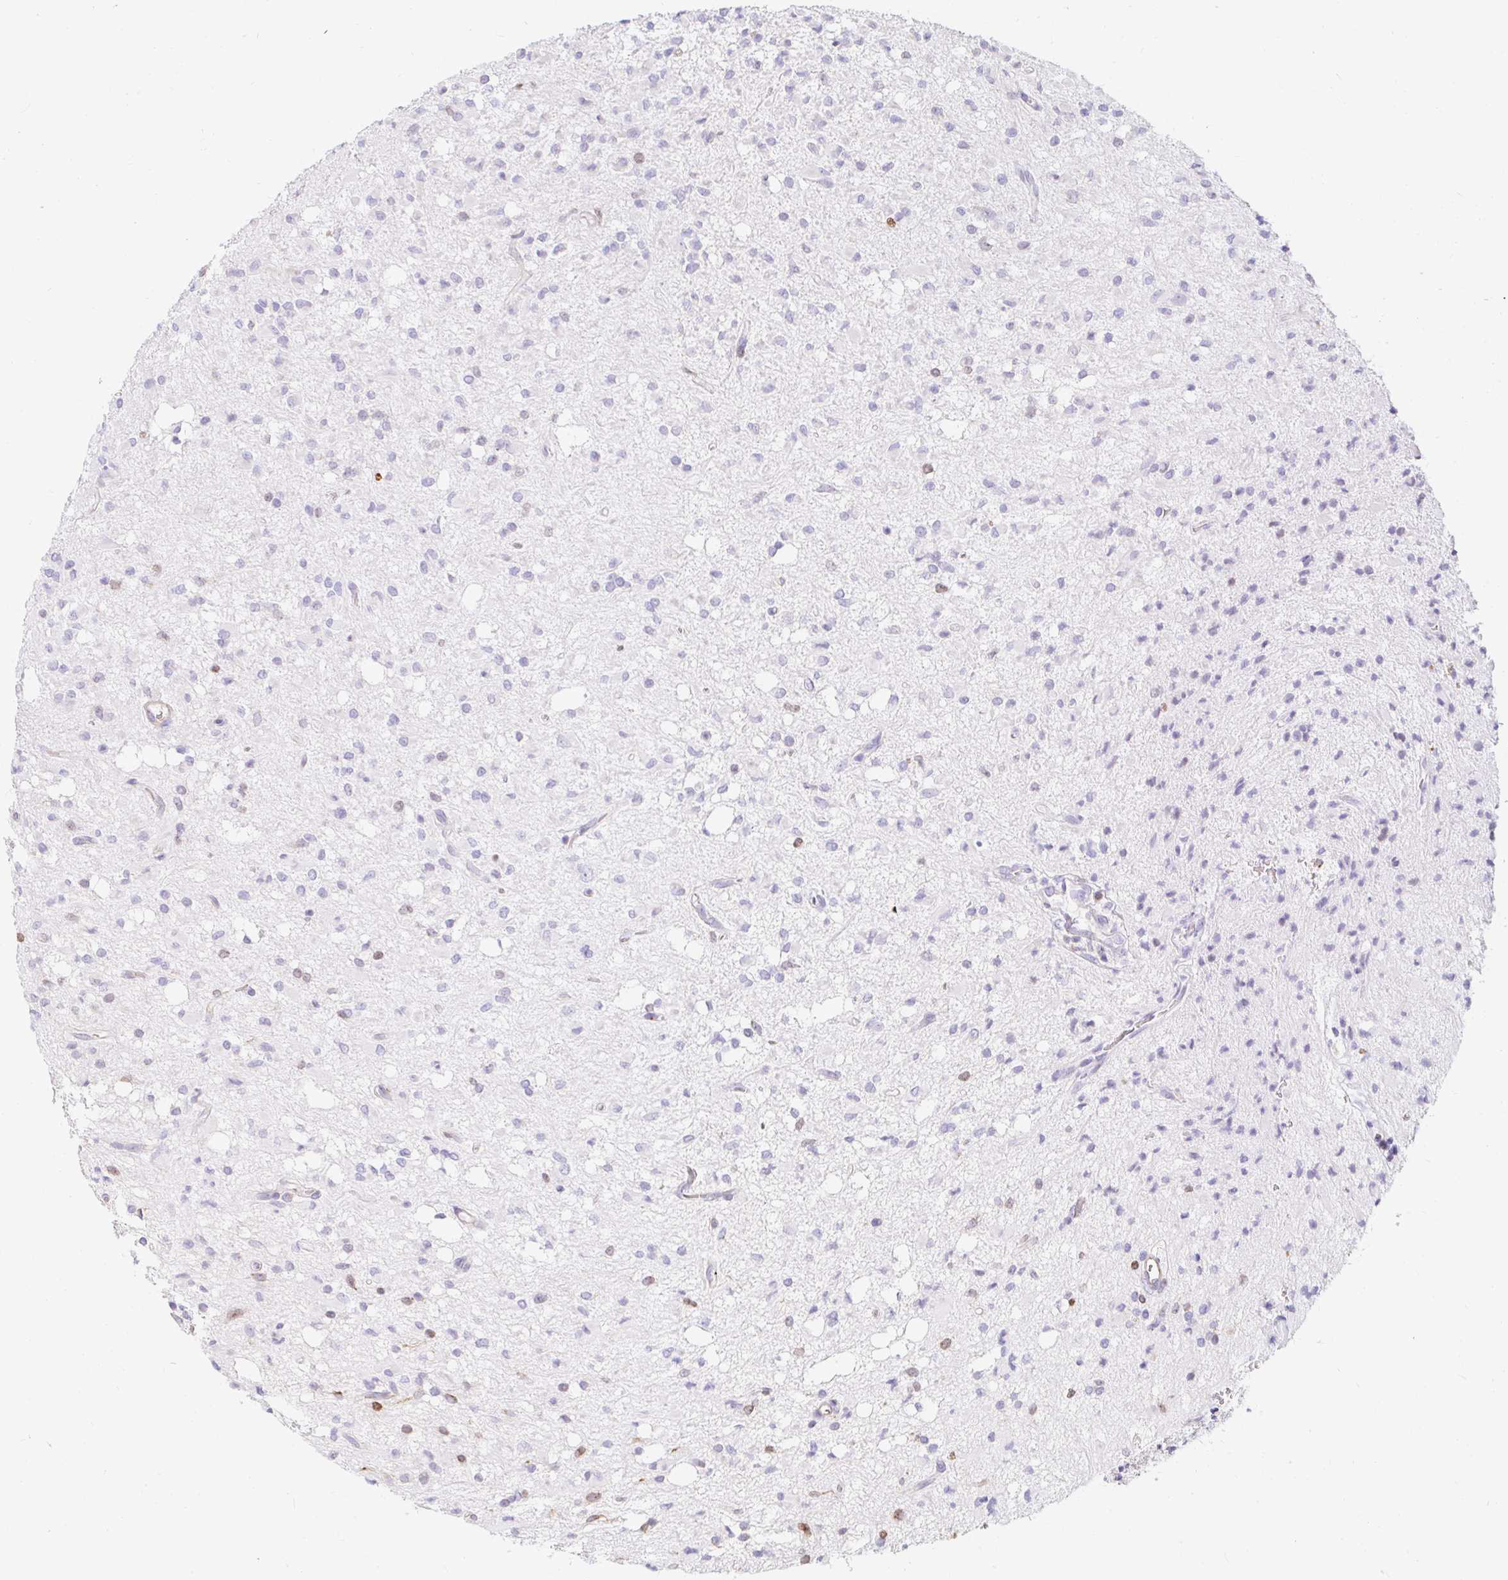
{"staining": {"intensity": "negative", "quantity": "none", "location": "none"}, "tissue": "glioma", "cell_type": "Tumor cells", "image_type": "cancer", "snomed": [{"axis": "morphology", "description": "Glioma, malignant, Low grade"}, {"axis": "topography", "description": "Brain"}], "caption": "This is an immunohistochemistry micrograph of malignant glioma (low-grade). There is no positivity in tumor cells.", "gene": "CAPSL", "patient": {"sex": "female", "age": 33}}